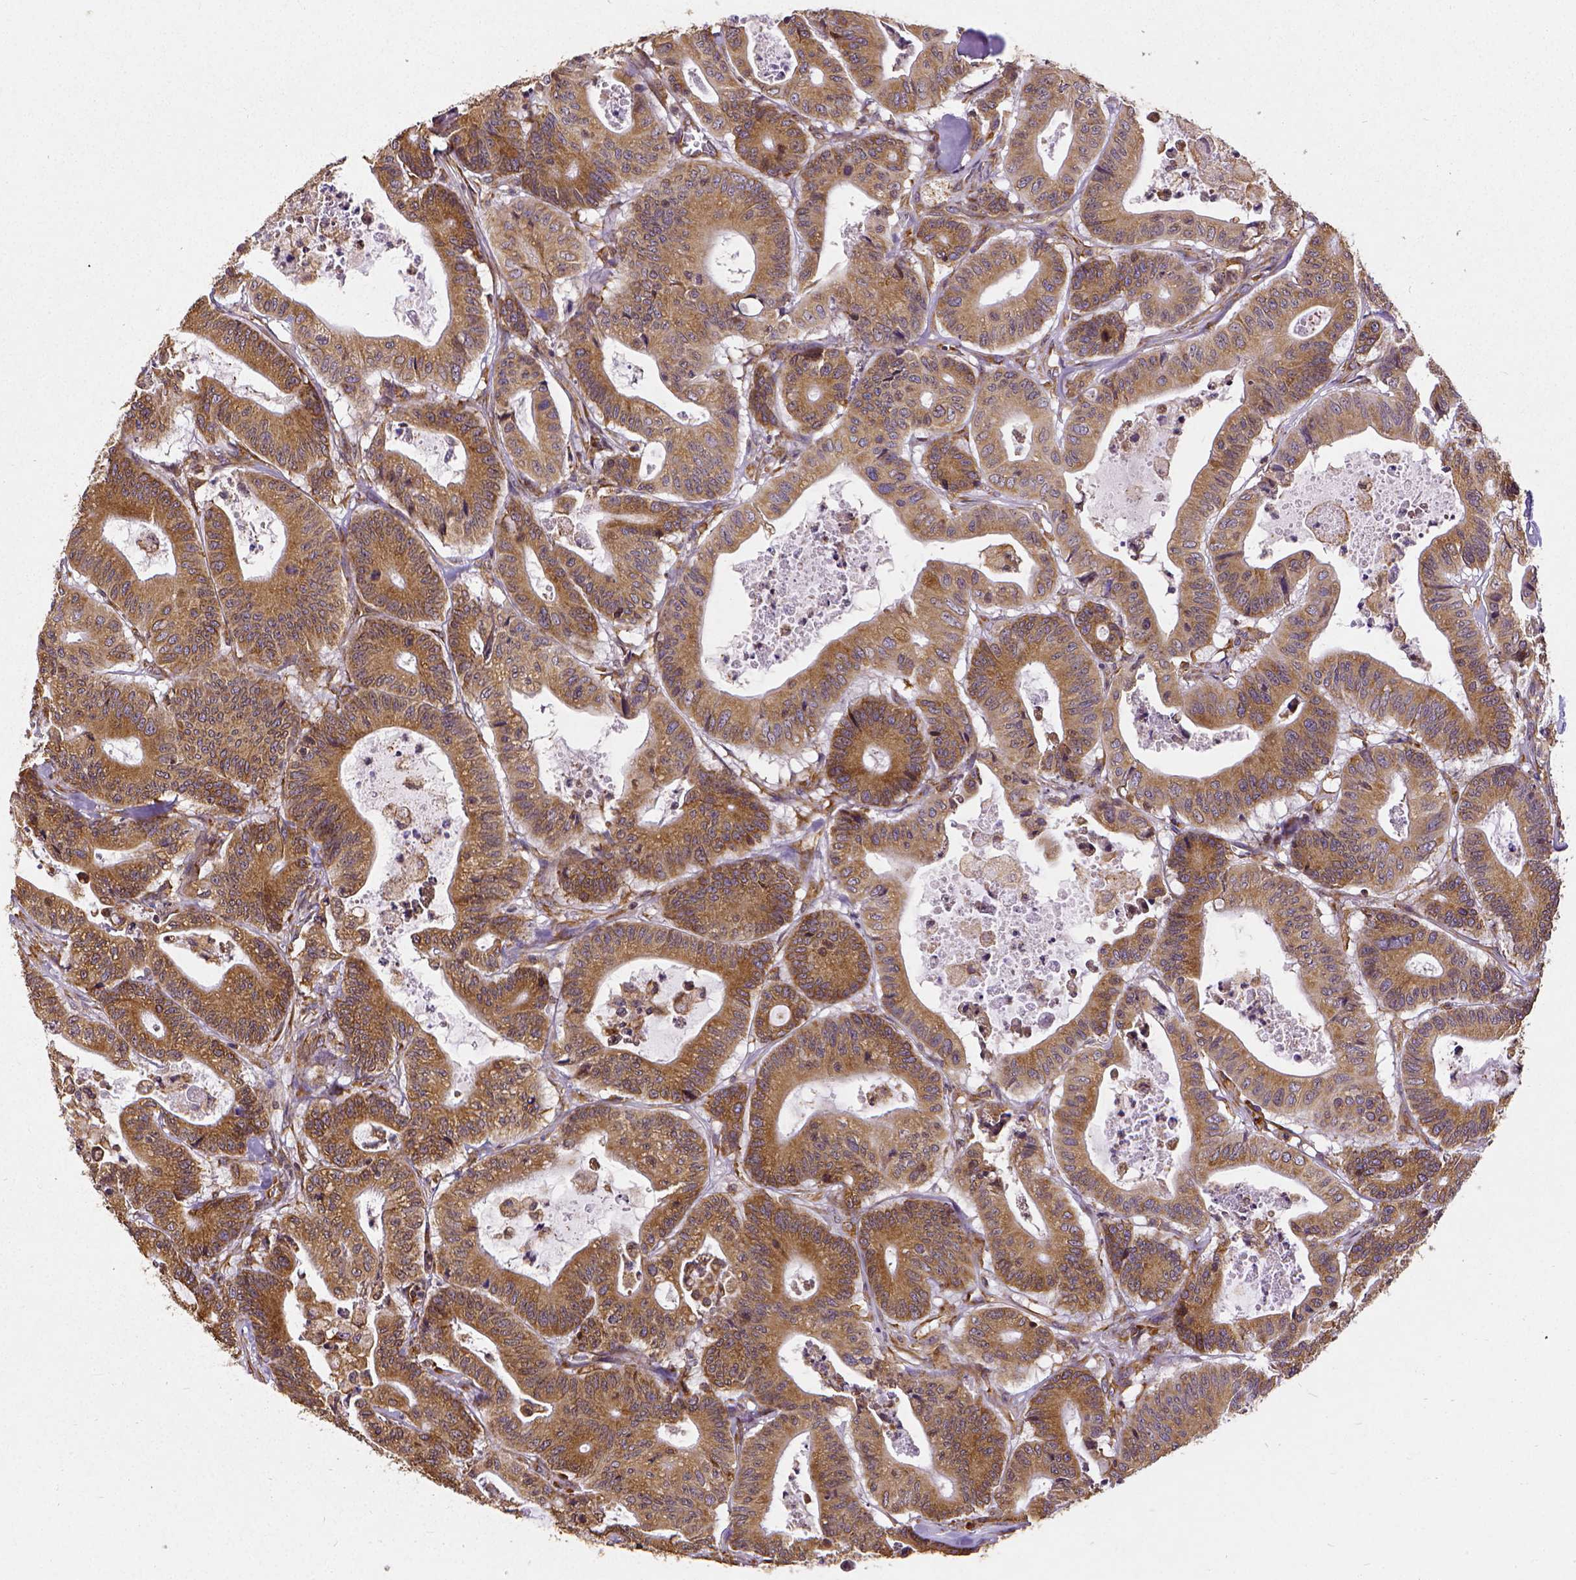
{"staining": {"intensity": "moderate", "quantity": ">75%", "location": "cytoplasmic/membranous"}, "tissue": "colorectal cancer", "cell_type": "Tumor cells", "image_type": "cancer", "snomed": [{"axis": "morphology", "description": "Adenocarcinoma, NOS"}, {"axis": "topography", "description": "Colon"}], "caption": "Adenocarcinoma (colorectal) tissue shows moderate cytoplasmic/membranous expression in approximately >75% of tumor cells, visualized by immunohistochemistry.", "gene": "MTDH", "patient": {"sex": "female", "age": 84}}